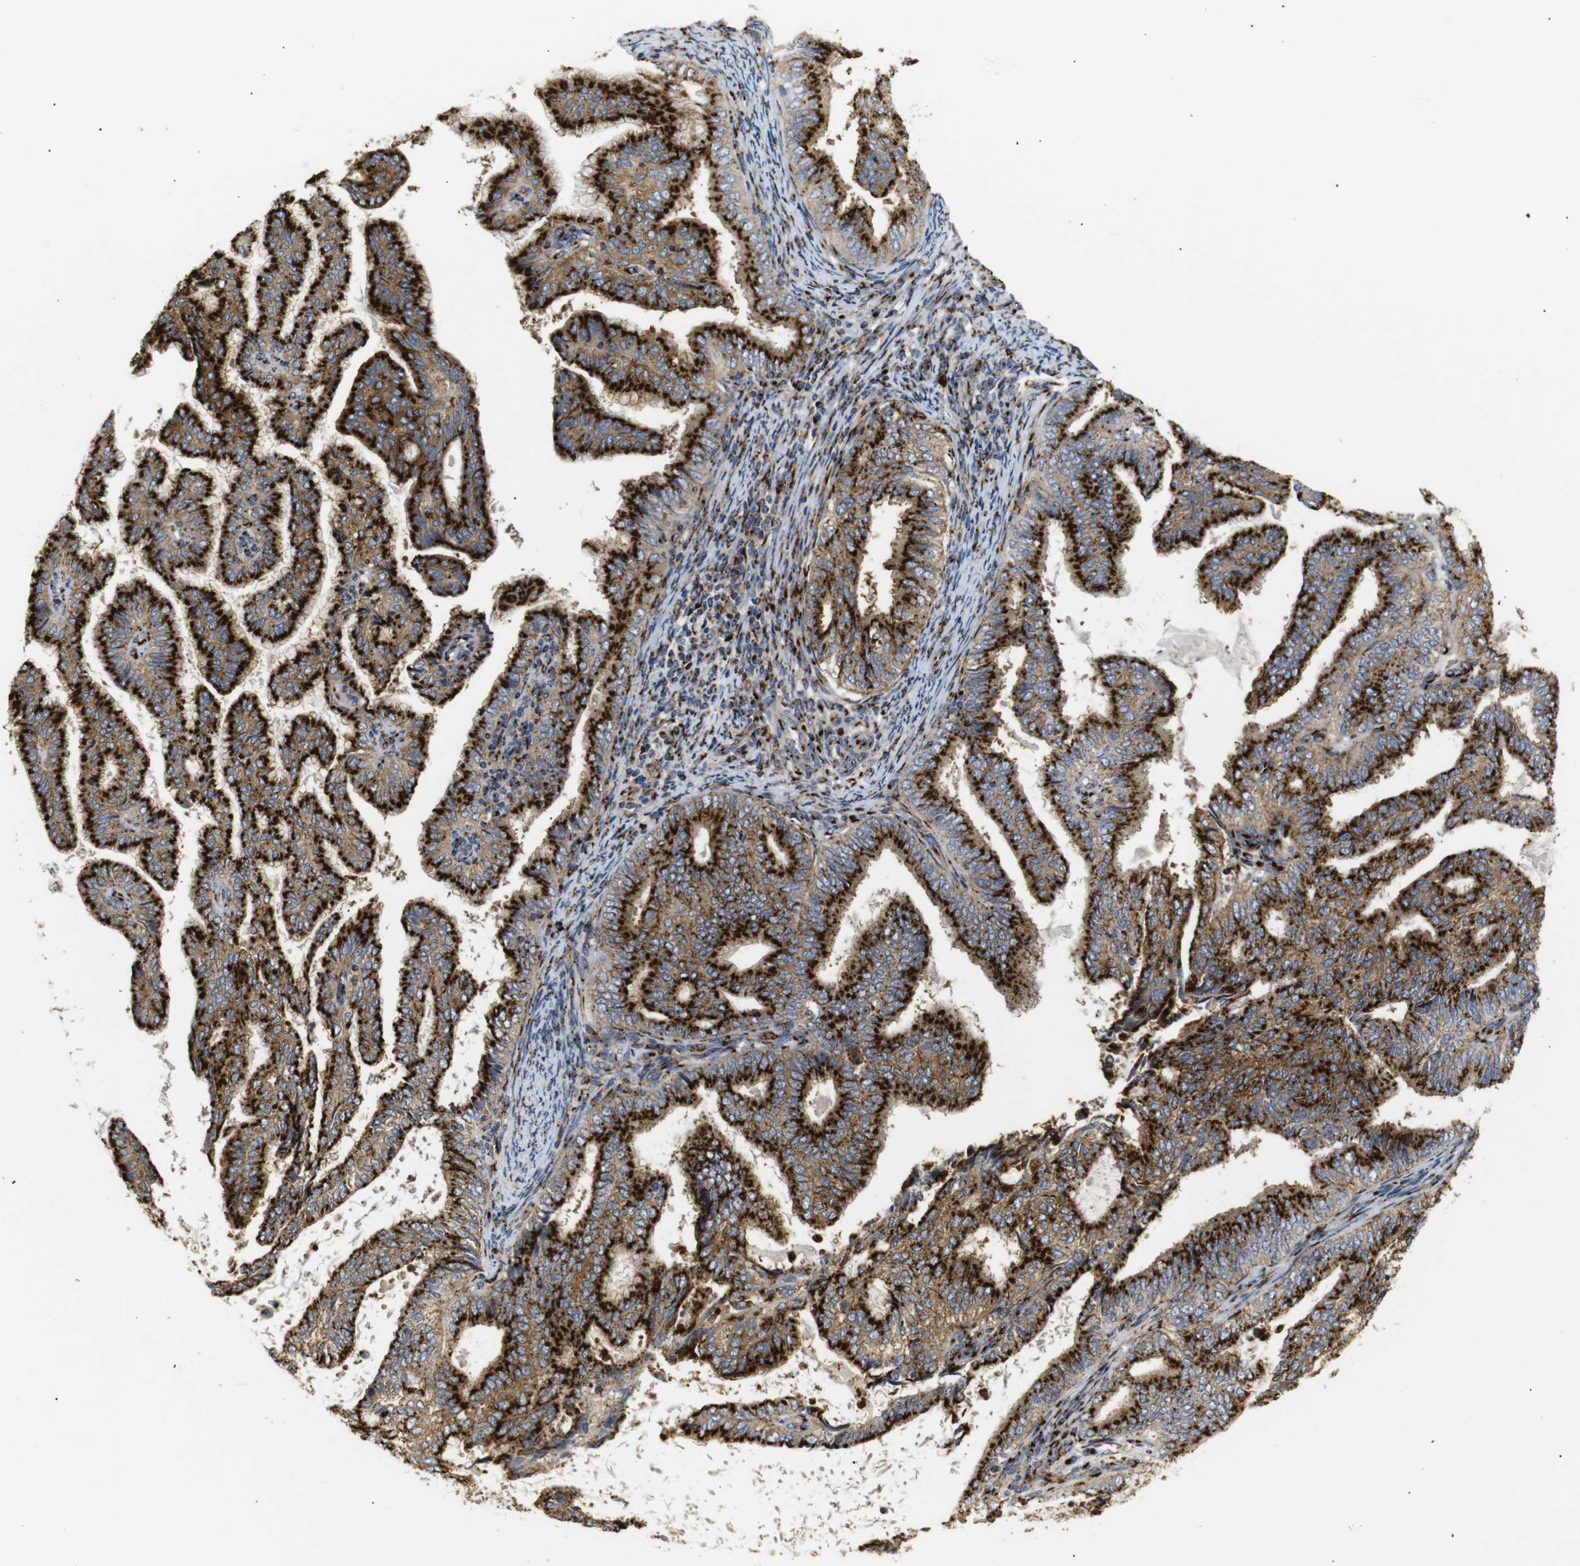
{"staining": {"intensity": "strong", "quantity": ">75%", "location": "cytoplasmic/membranous"}, "tissue": "endometrial cancer", "cell_type": "Tumor cells", "image_type": "cancer", "snomed": [{"axis": "morphology", "description": "Adenocarcinoma, NOS"}, {"axis": "topography", "description": "Endometrium"}], "caption": "Tumor cells demonstrate strong cytoplasmic/membranous expression in approximately >75% of cells in endometrial cancer (adenocarcinoma).", "gene": "TGOLN2", "patient": {"sex": "female", "age": 58}}